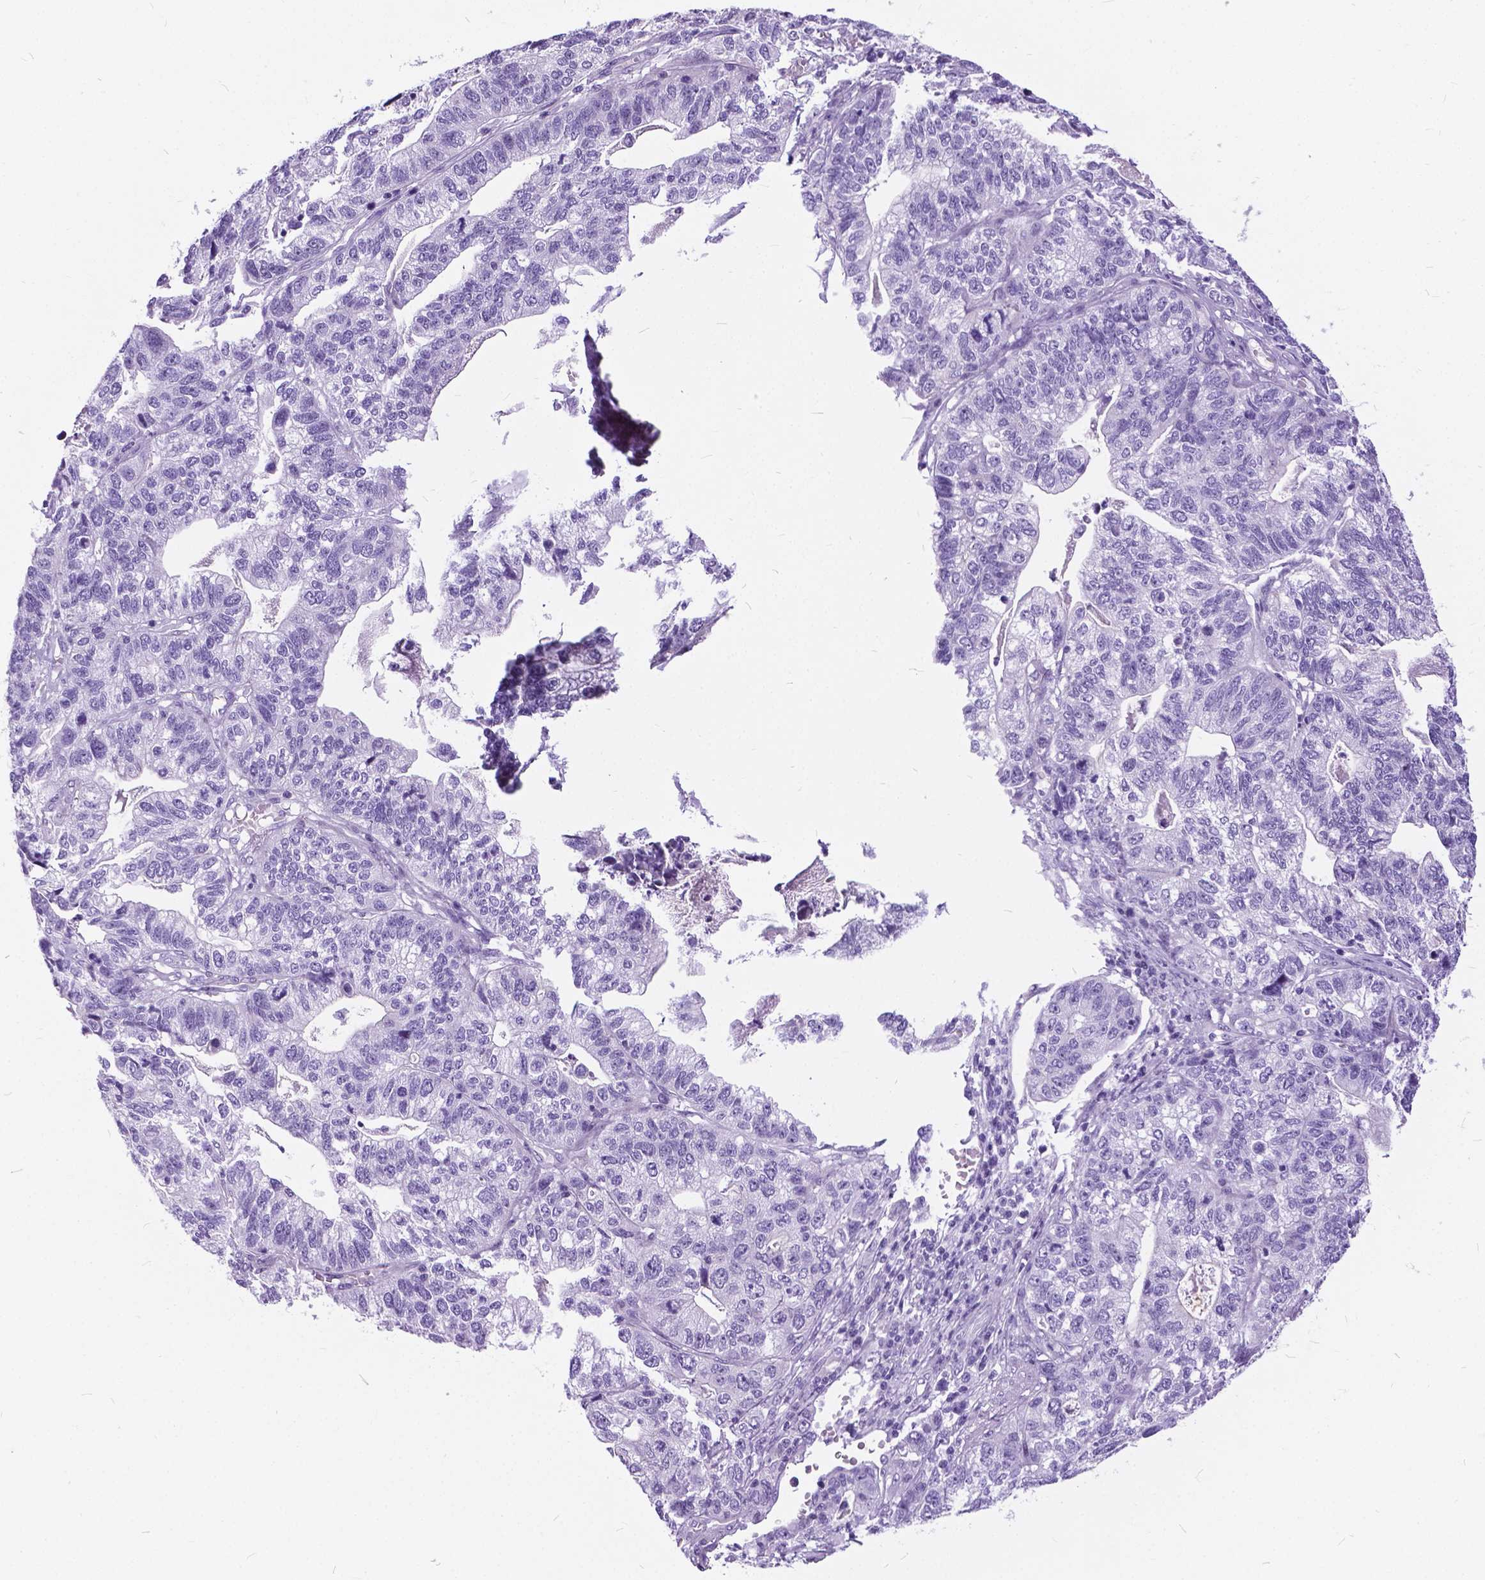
{"staining": {"intensity": "negative", "quantity": "none", "location": "none"}, "tissue": "stomach cancer", "cell_type": "Tumor cells", "image_type": "cancer", "snomed": [{"axis": "morphology", "description": "Adenocarcinoma, NOS"}, {"axis": "topography", "description": "Stomach, upper"}], "caption": "DAB immunohistochemical staining of stomach adenocarcinoma reveals no significant positivity in tumor cells.", "gene": "BSND", "patient": {"sex": "female", "age": 67}}